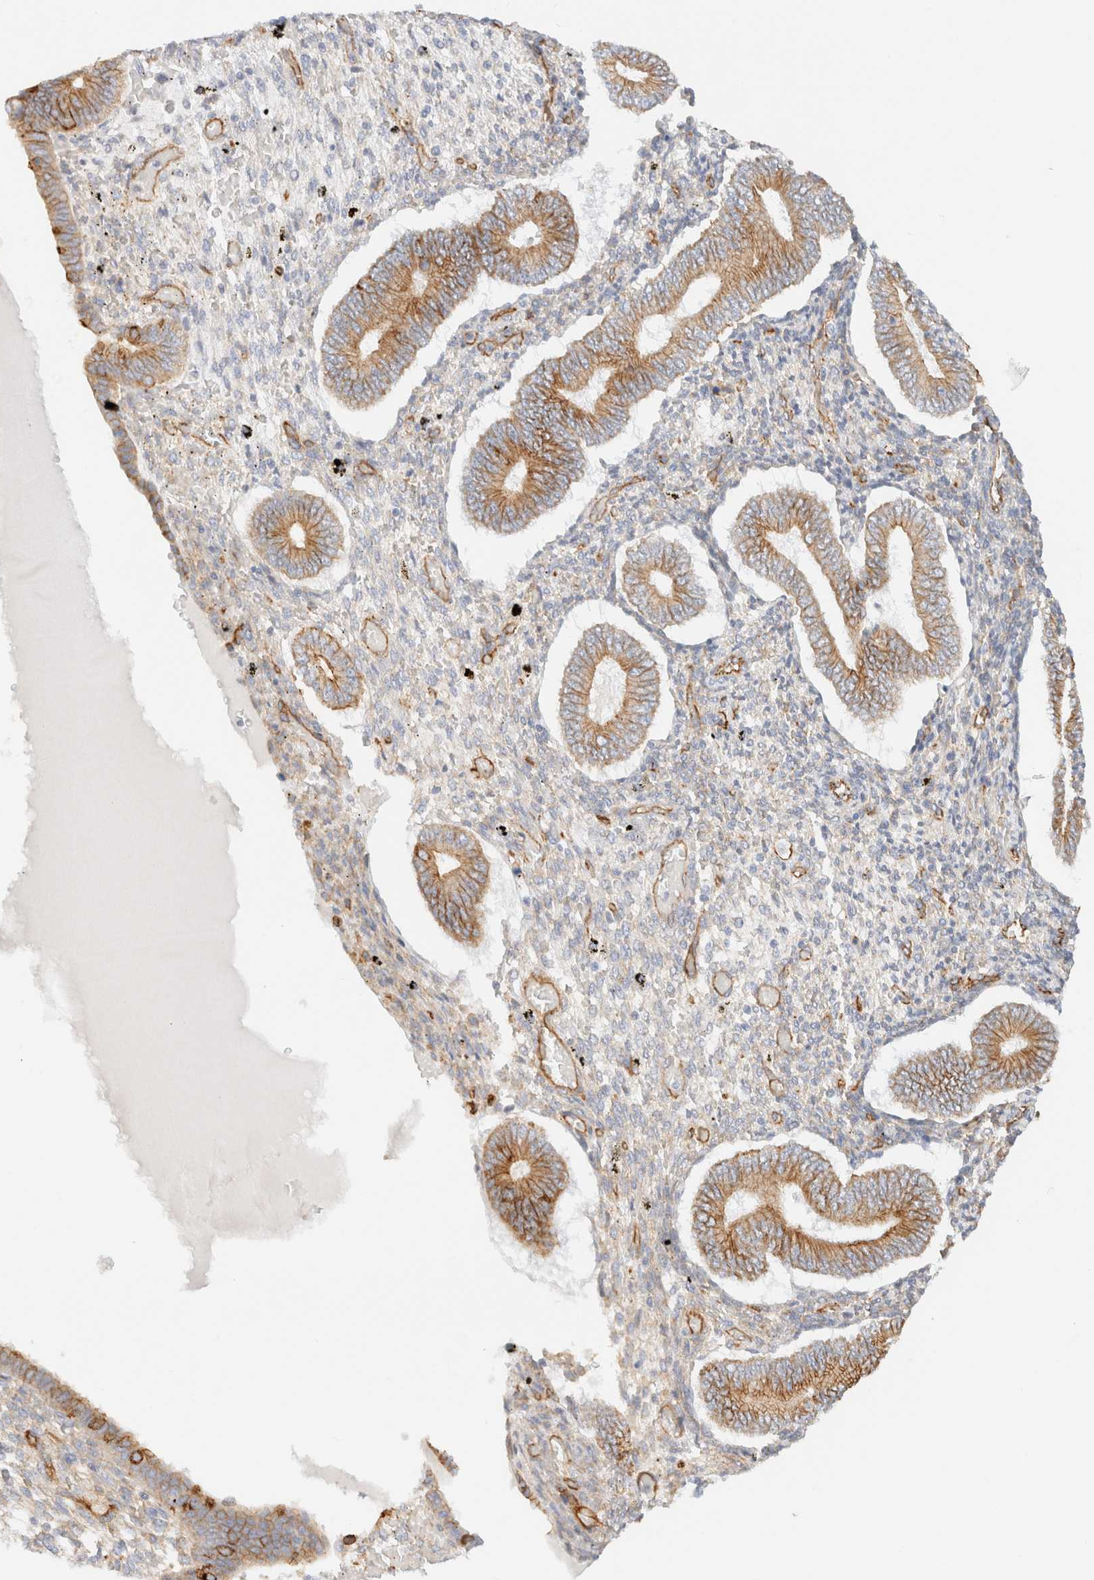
{"staining": {"intensity": "weak", "quantity": "25%-75%", "location": "cytoplasmic/membranous"}, "tissue": "endometrium", "cell_type": "Cells in endometrial stroma", "image_type": "normal", "snomed": [{"axis": "morphology", "description": "Normal tissue, NOS"}, {"axis": "topography", "description": "Endometrium"}], "caption": "Unremarkable endometrium was stained to show a protein in brown. There is low levels of weak cytoplasmic/membranous positivity in approximately 25%-75% of cells in endometrial stroma. (brown staining indicates protein expression, while blue staining denotes nuclei).", "gene": "CYB5R4", "patient": {"sex": "female", "age": 42}}